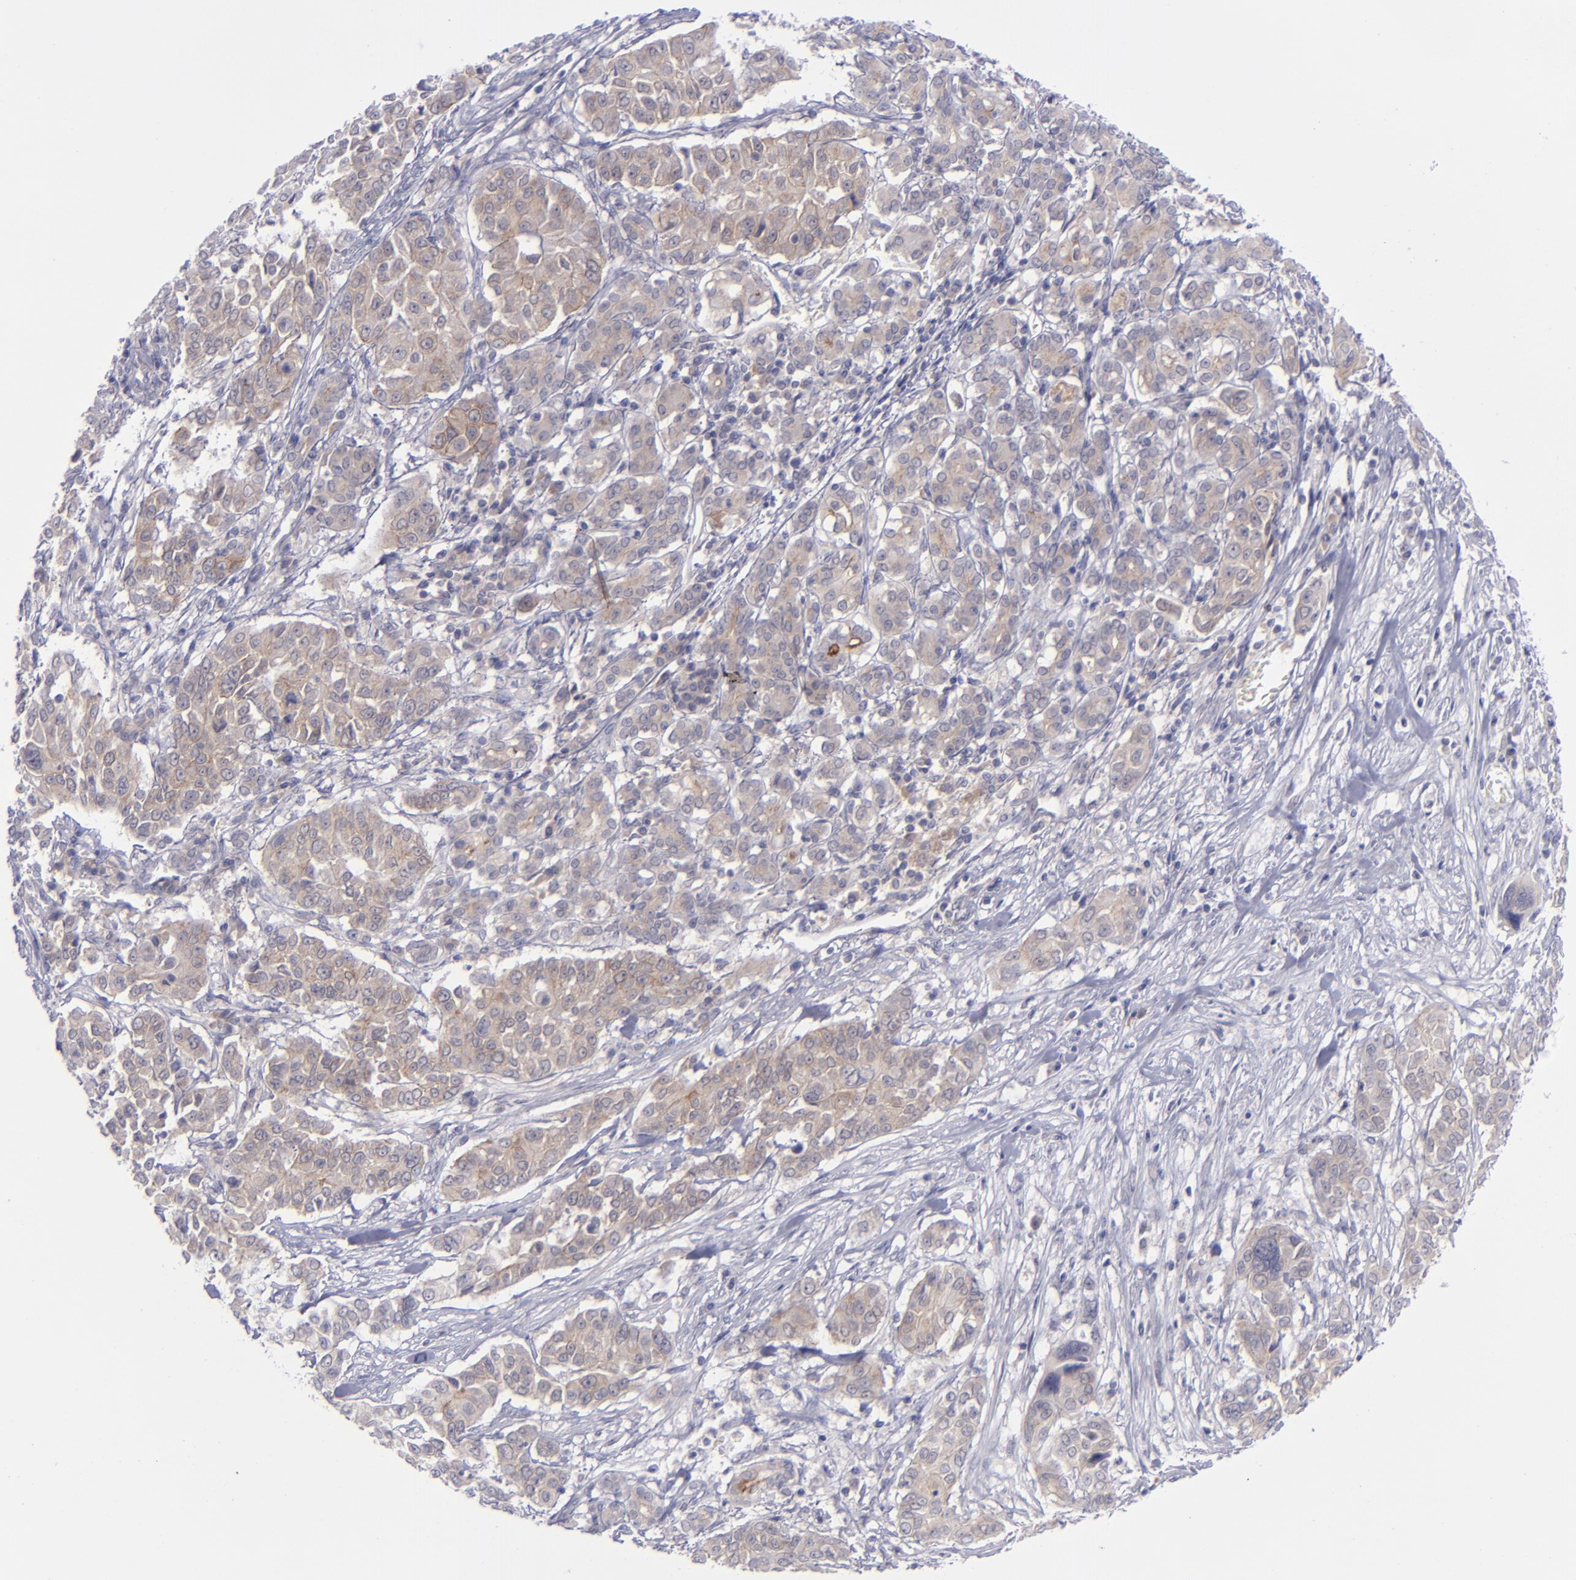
{"staining": {"intensity": "weak", "quantity": "25%-75%", "location": "cytoplasmic/membranous"}, "tissue": "pancreatic cancer", "cell_type": "Tumor cells", "image_type": "cancer", "snomed": [{"axis": "morphology", "description": "Adenocarcinoma, NOS"}, {"axis": "topography", "description": "Pancreas"}], "caption": "Immunohistochemical staining of pancreatic cancer (adenocarcinoma) demonstrates low levels of weak cytoplasmic/membranous protein positivity in about 25%-75% of tumor cells.", "gene": "EVPL", "patient": {"sex": "female", "age": 52}}